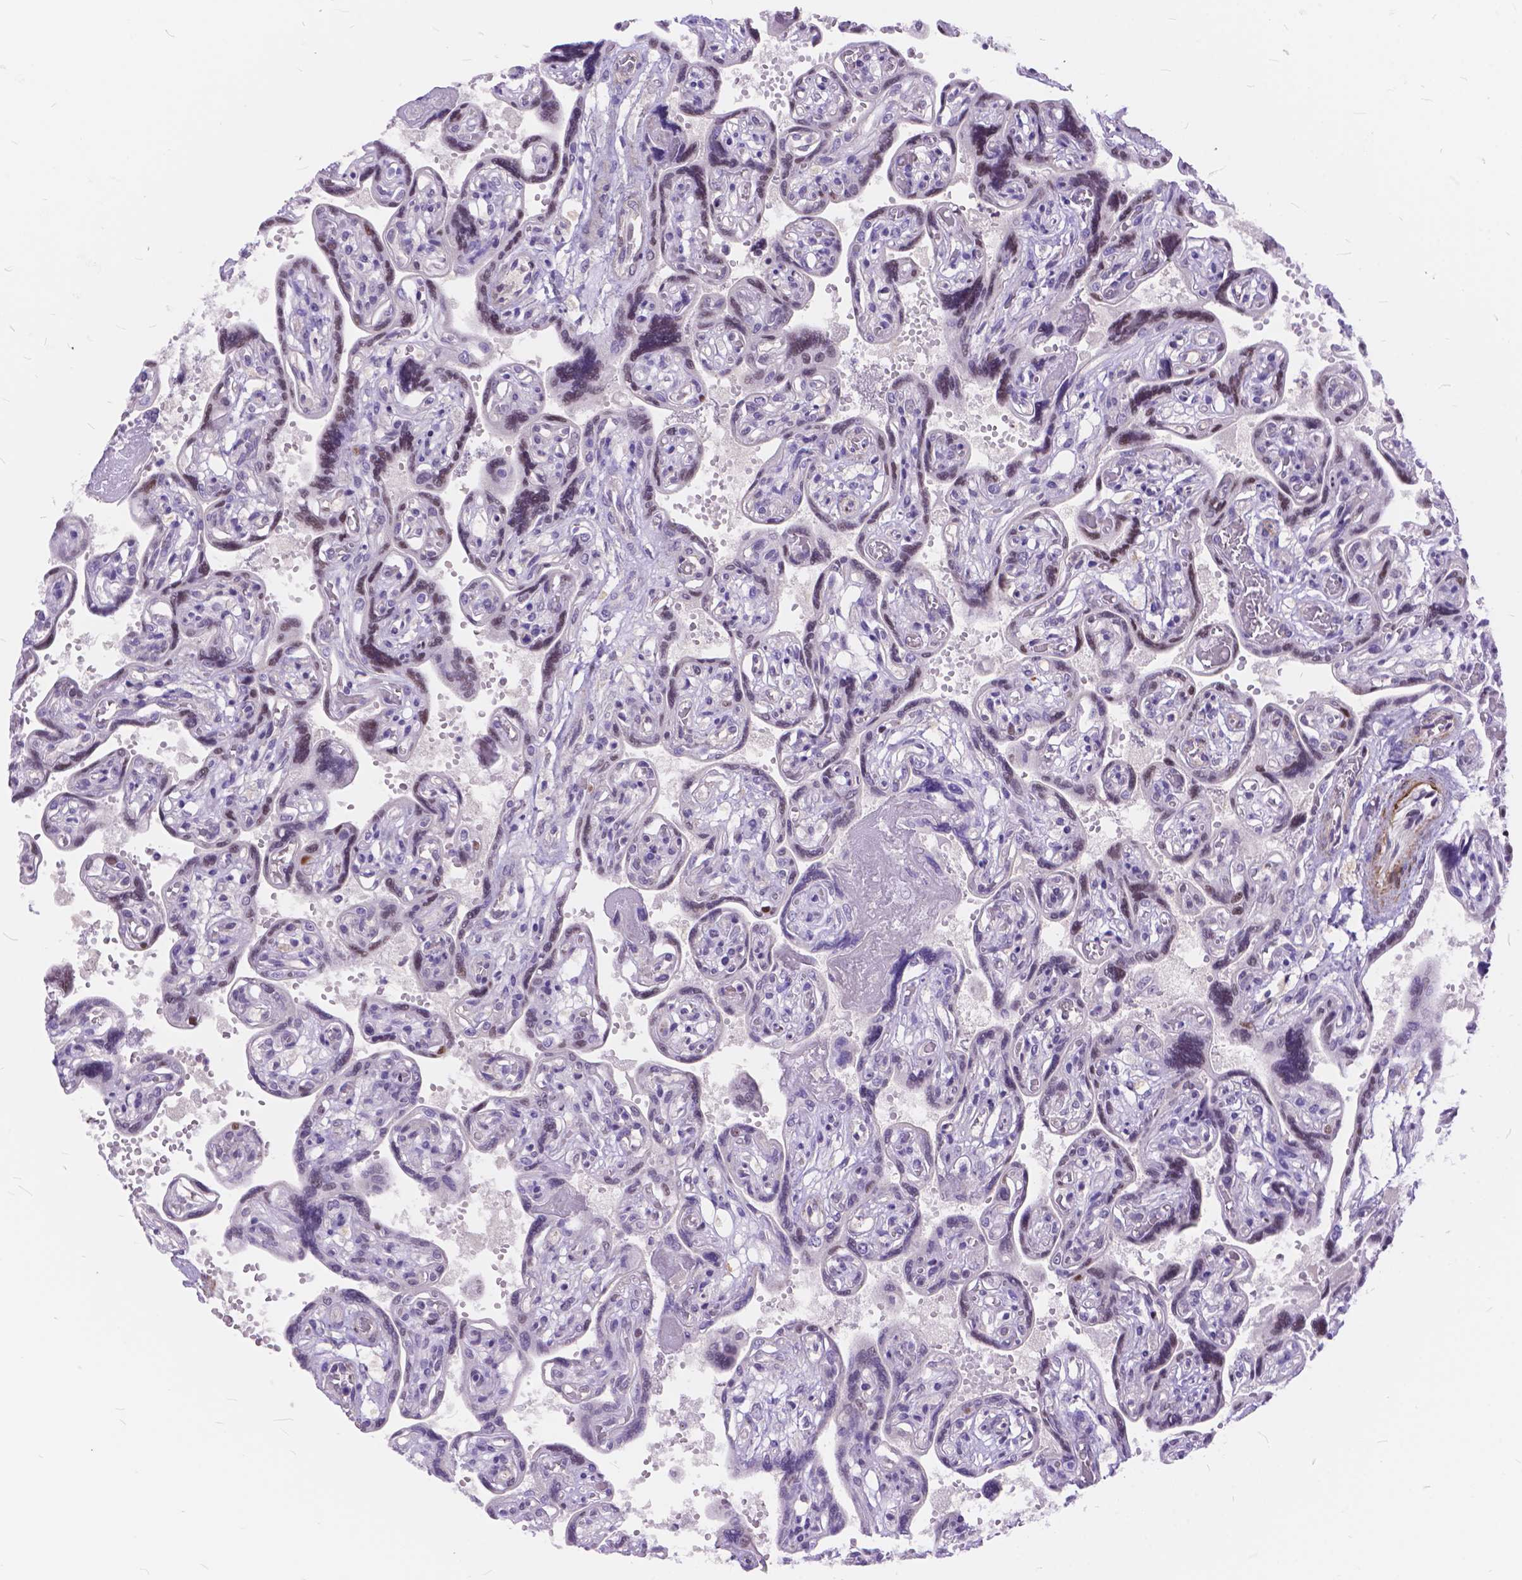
{"staining": {"intensity": "weak", "quantity": "<25%", "location": "nuclear"}, "tissue": "placenta", "cell_type": "Decidual cells", "image_type": "normal", "snomed": [{"axis": "morphology", "description": "Normal tissue, NOS"}, {"axis": "topography", "description": "Placenta"}], "caption": "Immunohistochemical staining of benign human placenta shows no significant expression in decidual cells. (Immunohistochemistry, brightfield microscopy, high magnification).", "gene": "MAN2C1", "patient": {"sex": "female", "age": 32}}